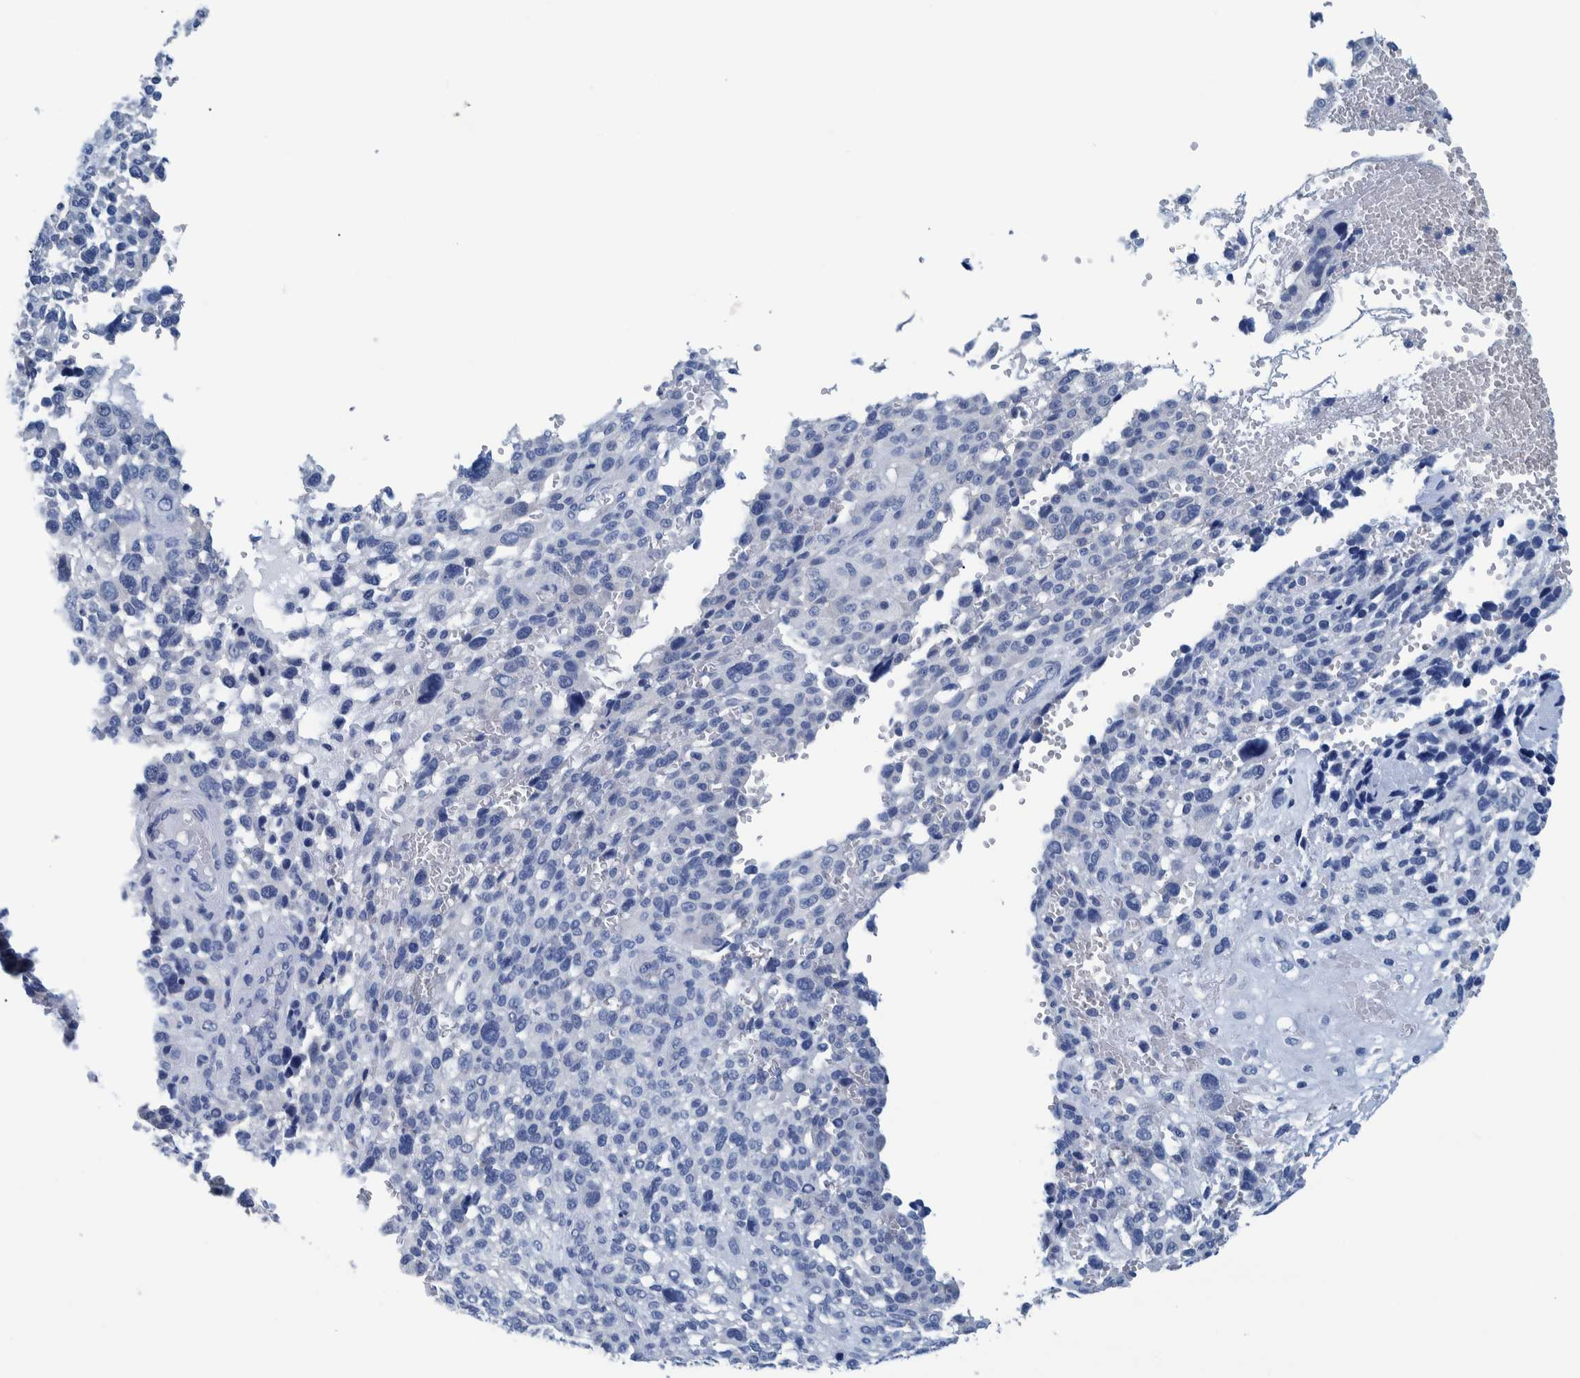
{"staining": {"intensity": "negative", "quantity": "none", "location": "none"}, "tissue": "melanoma", "cell_type": "Tumor cells", "image_type": "cancer", "snomed": [{"axis": "morphology", "description": "Malignant melanoma, NOS"}, {"axis": "topography", "description": "Skin"}], "caption": "Tumor cells are negative for brown protein staining in malignant melanoma.", "gene": "IDO1", "patient": {"sex": "female", "age": 55}}